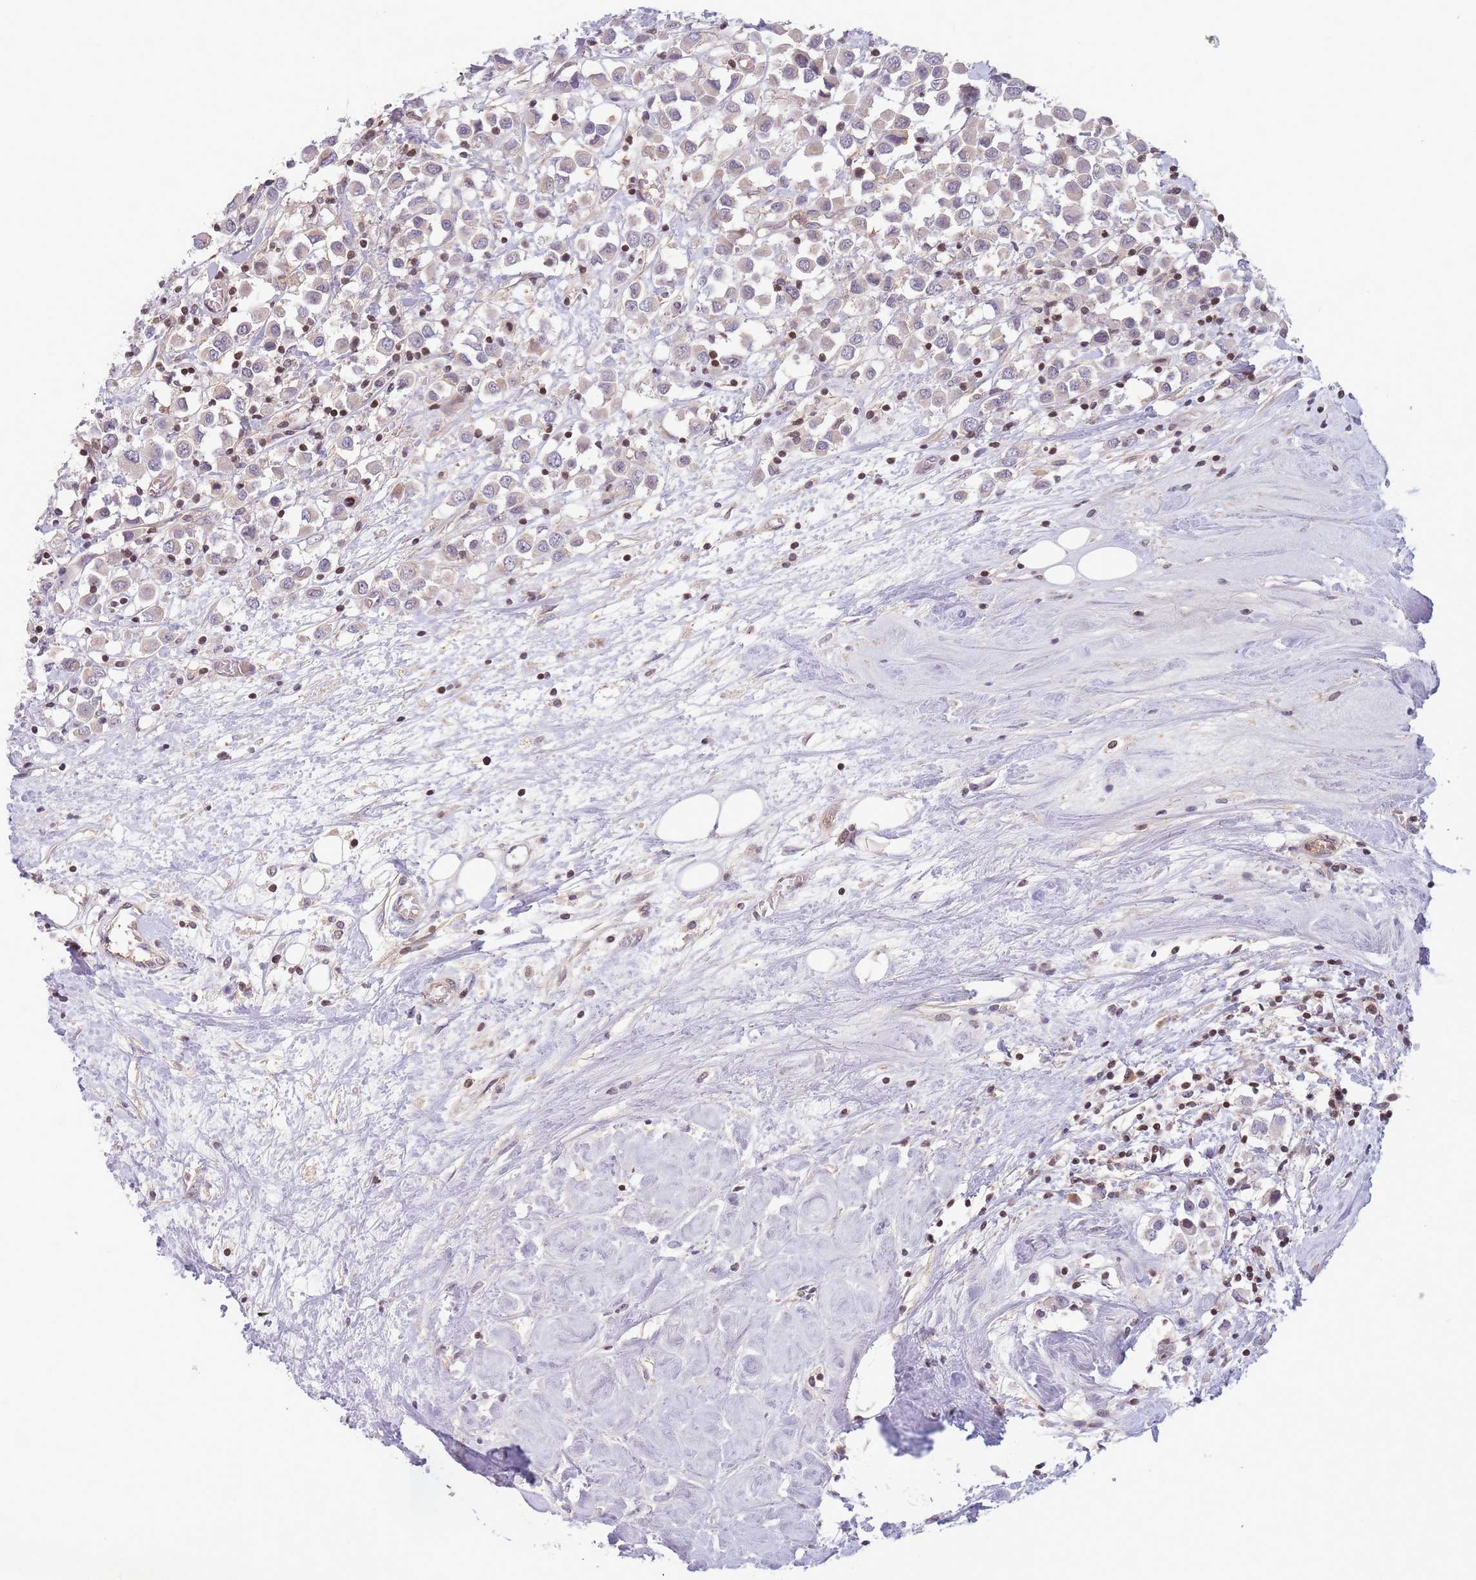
{"staining": {"intensity": "weak", "quantity": "25%-75%", "location": "cytoplasmic/membranous"}, "tissue": "breast cancer", "cell_type": "Tumor cells", "image_type": "cancer", "snomed": [{"axis": "morphology", "description": "Duct carcinoma"}, {"axis": "topography", "description": "Breast"}], "caption": "Protein staining exhibits weak cytoplasmic/membranous staining in about 25%-75% of tumor cells in breast cancer (invasive ductal carcinoma). (Brightfield microscopy of DAB IHC at high magnification).", "gene": "SLC35F5", "patient": {"sex": "female", "age": 61}}